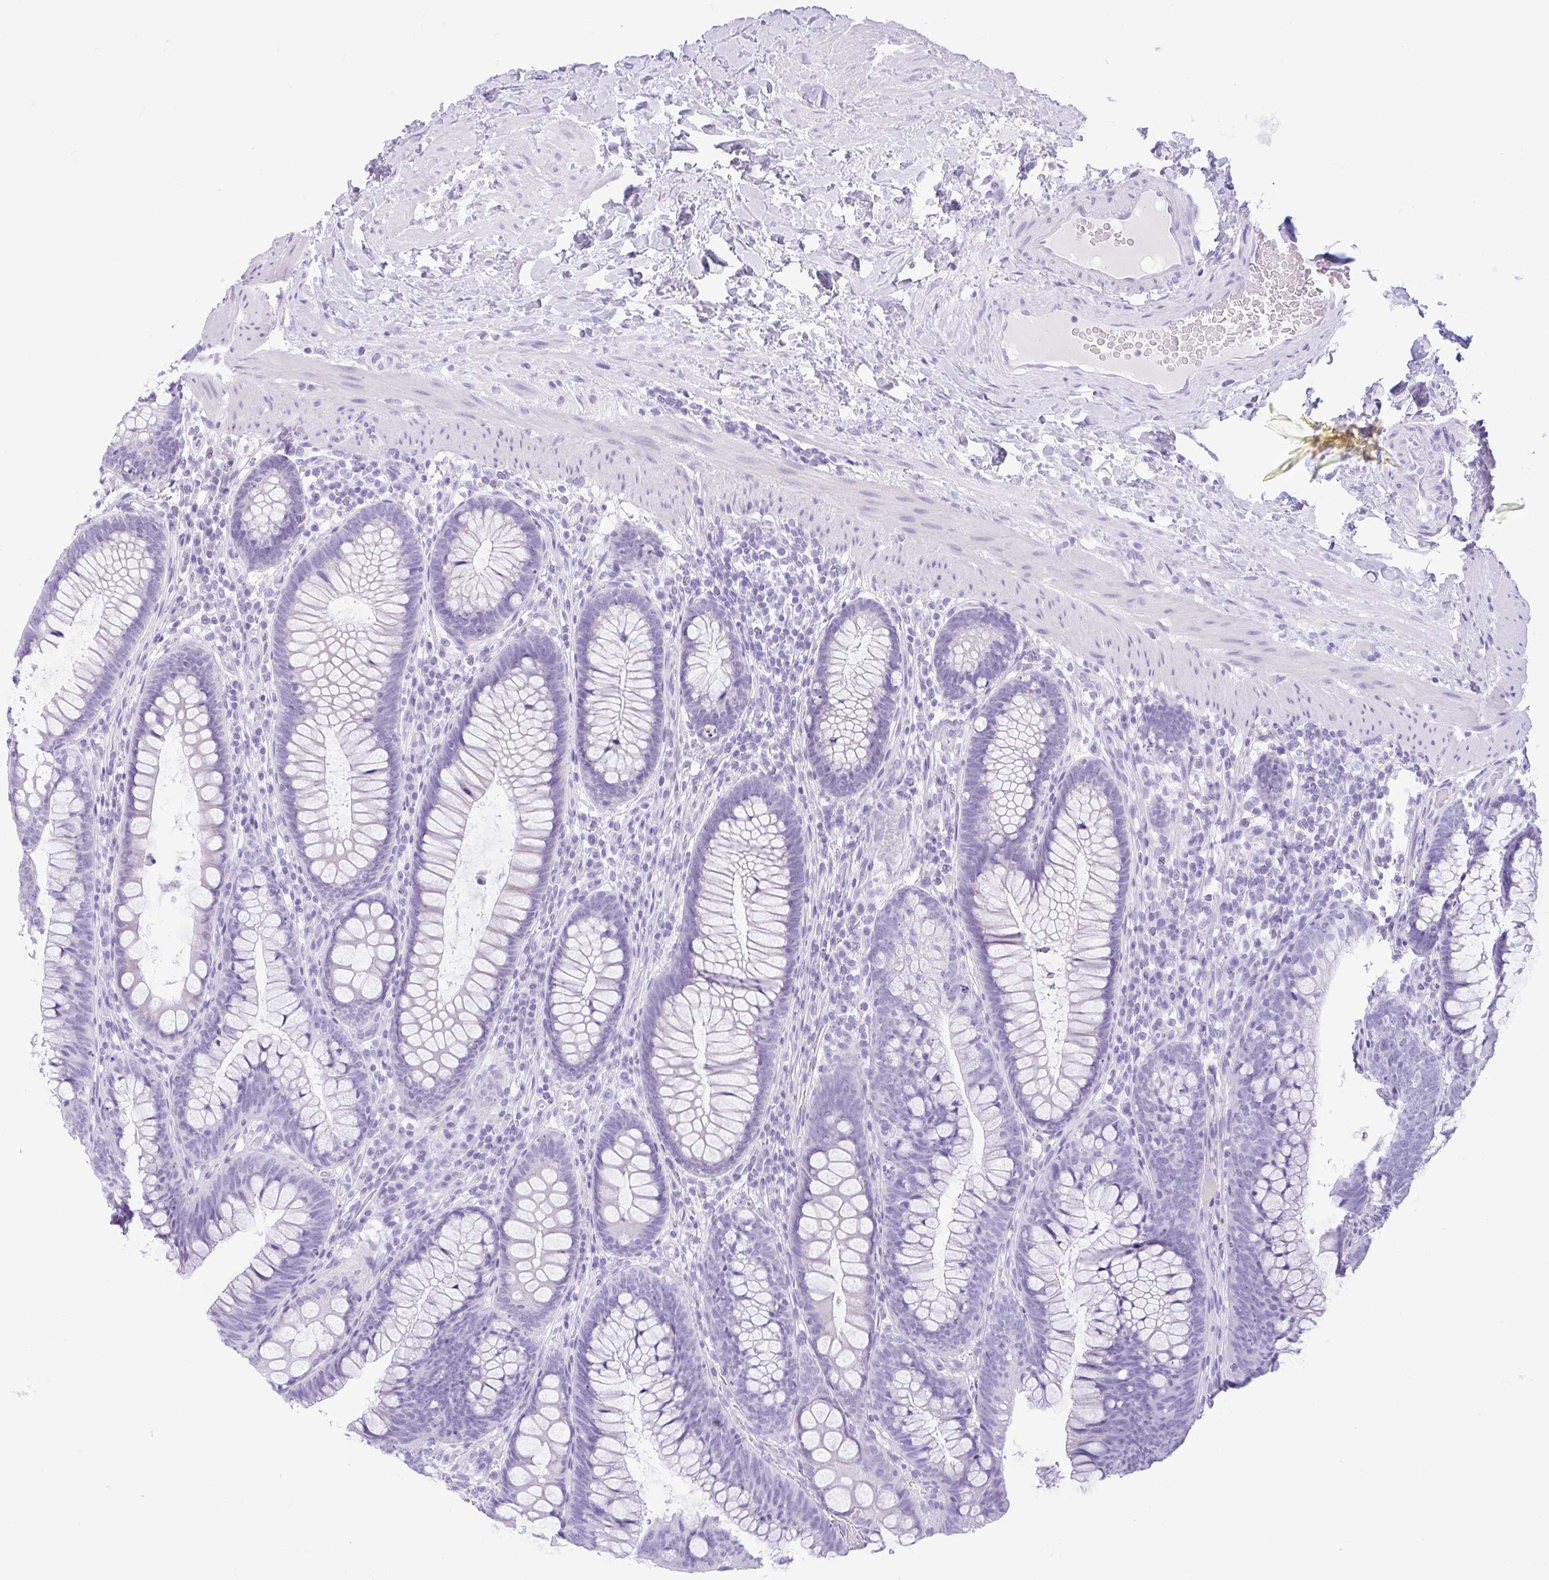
{"staining": {"intensity": "negative", "quantity": "none", "location": "none"}, "tissue": "colon", "cell_type": "Endothelial cells", "image_type": "normal", "snomed": [{"axis": "morphology", "description": "Normal tissue, NOS"}, {"axis": "morphology", "description": "Adenoma, NOS"}, {"axis": "topography", "description": "Soft tissue"}, {"axis": "topography", "description": "Colon"}], "caption": "The photomicrograph reveals no staining of endothelial cells in normal colon.", "gene": "ENSG00000274792", "patient": {"sex": "male", "age": 47}}